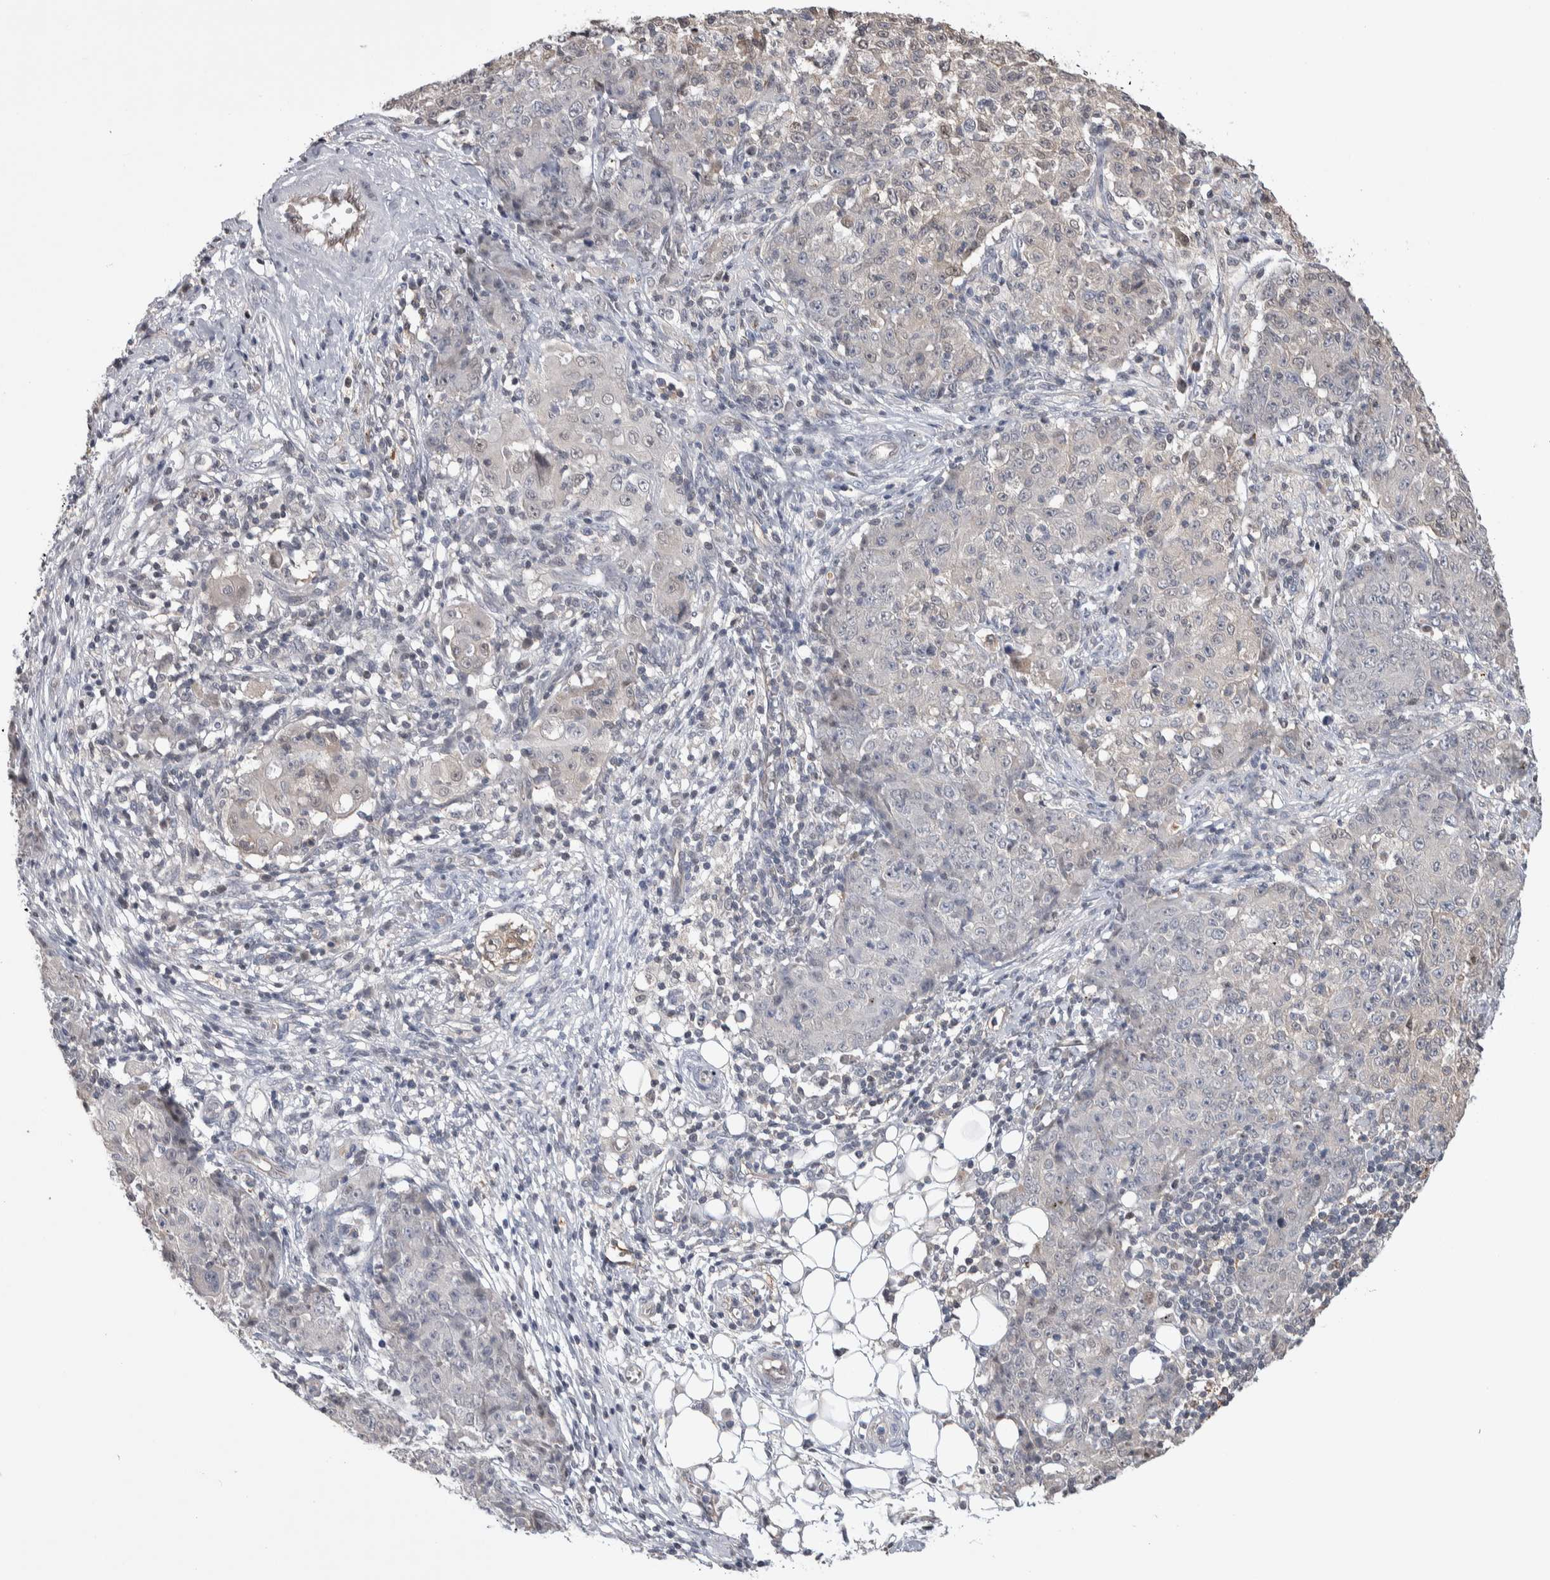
{"staining": {"intensity": "negative", "quantity": "none", "location": "none"}, "tissue": "ovarian cancer", "cell_type": "Tumor cells", "image_type": "cancer", "snomed": [{"axis": "morphology", "description": "Carcinoma, endometroid"}, {"axis": "topography", "description": "Ovary"}], "caption": "The immunohistochemistry (IHC) micrograph has no significant staining in tumor cells of ovarian endometroid carcinoma tissue.", "gene": "ZBTB49", "patient": {"sex": "female", "age": 42}}